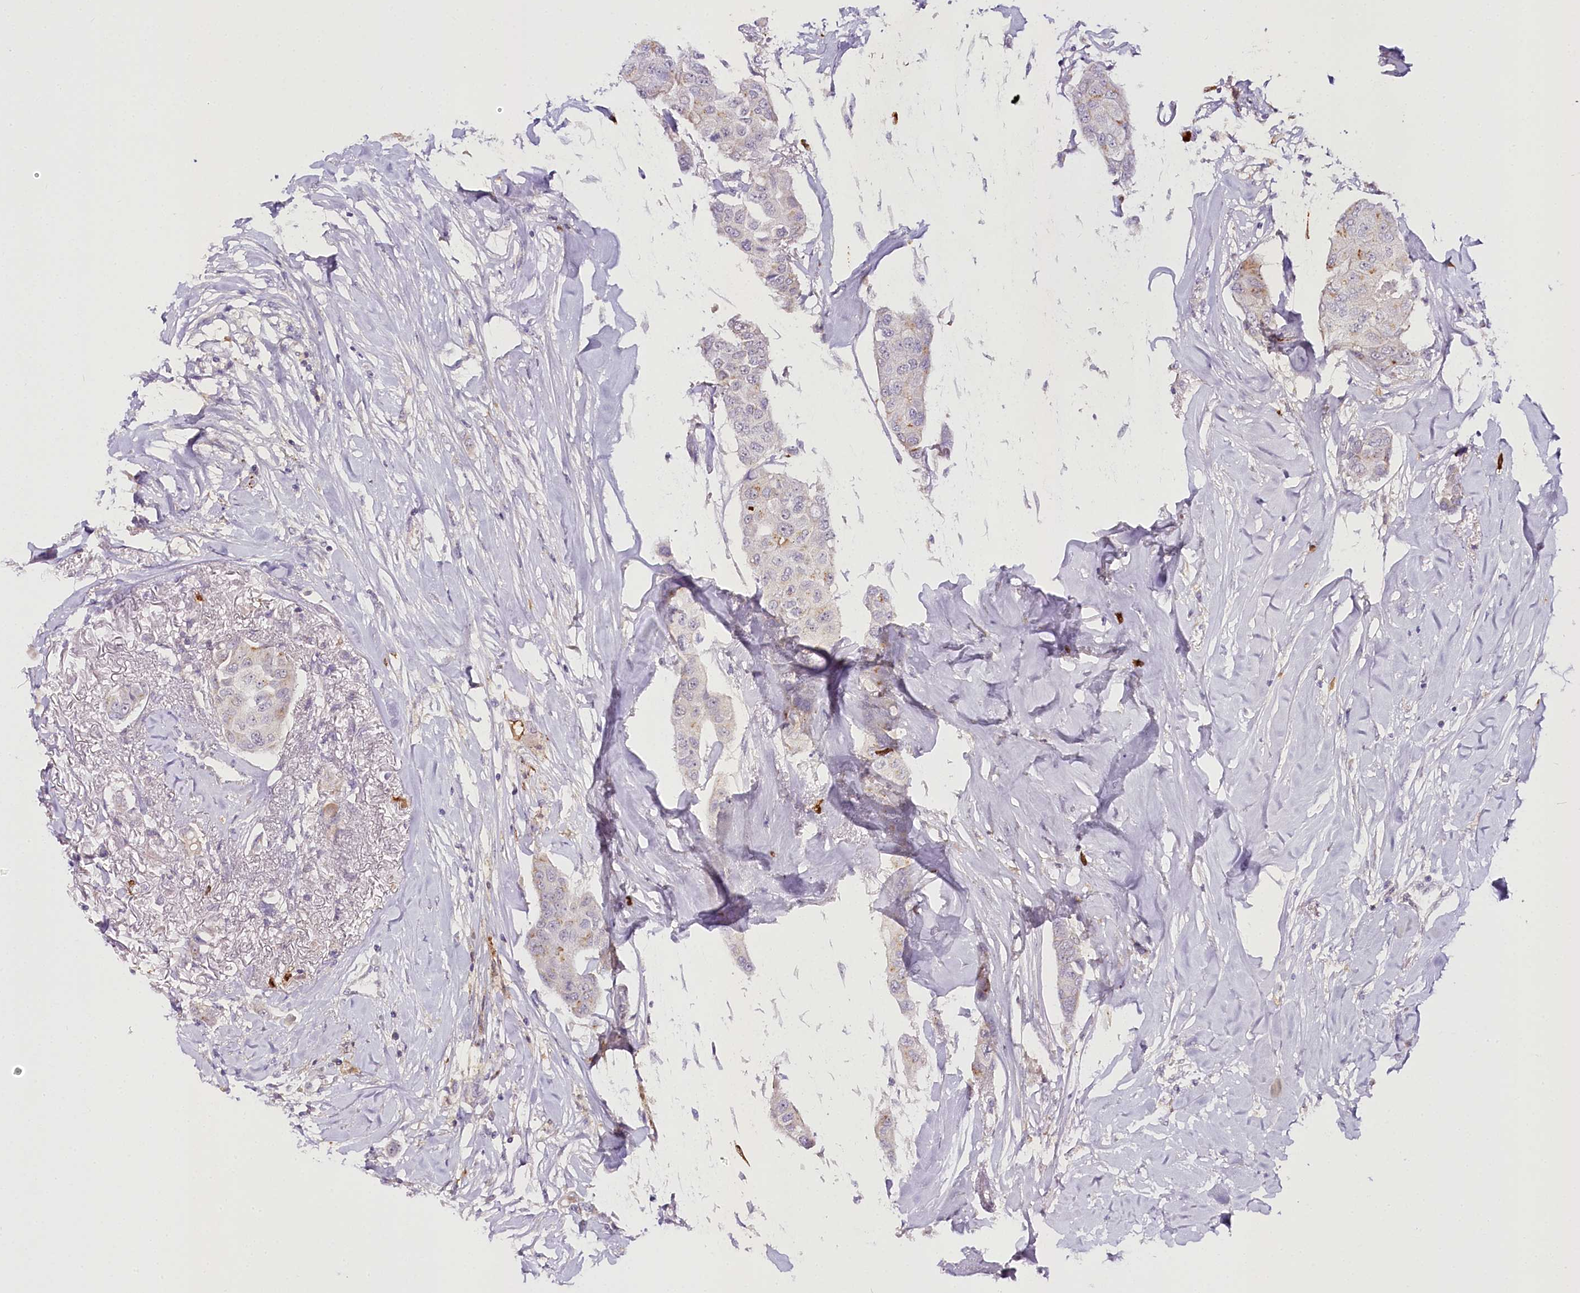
{"staining": {"intensity": "weak", "quantity": "<25%", "location": "cytoplasmic/membranous"}, "tissue": "breast cancer", "cell_type": "Tumor cells", "image_type": "cancer", "snomed": [{"axis": "morphology", "description": "Duct carcinoma"}, {"axis": "topography", "description": "Breast"}], "caption": "Breast cancer (infiltrating ductal carcinoma) was stained to show a protein in brown. There is no significant positivity in tumor cells.", "gene": "VWA5A", "patient": {"sex": "female", "age": 80}}